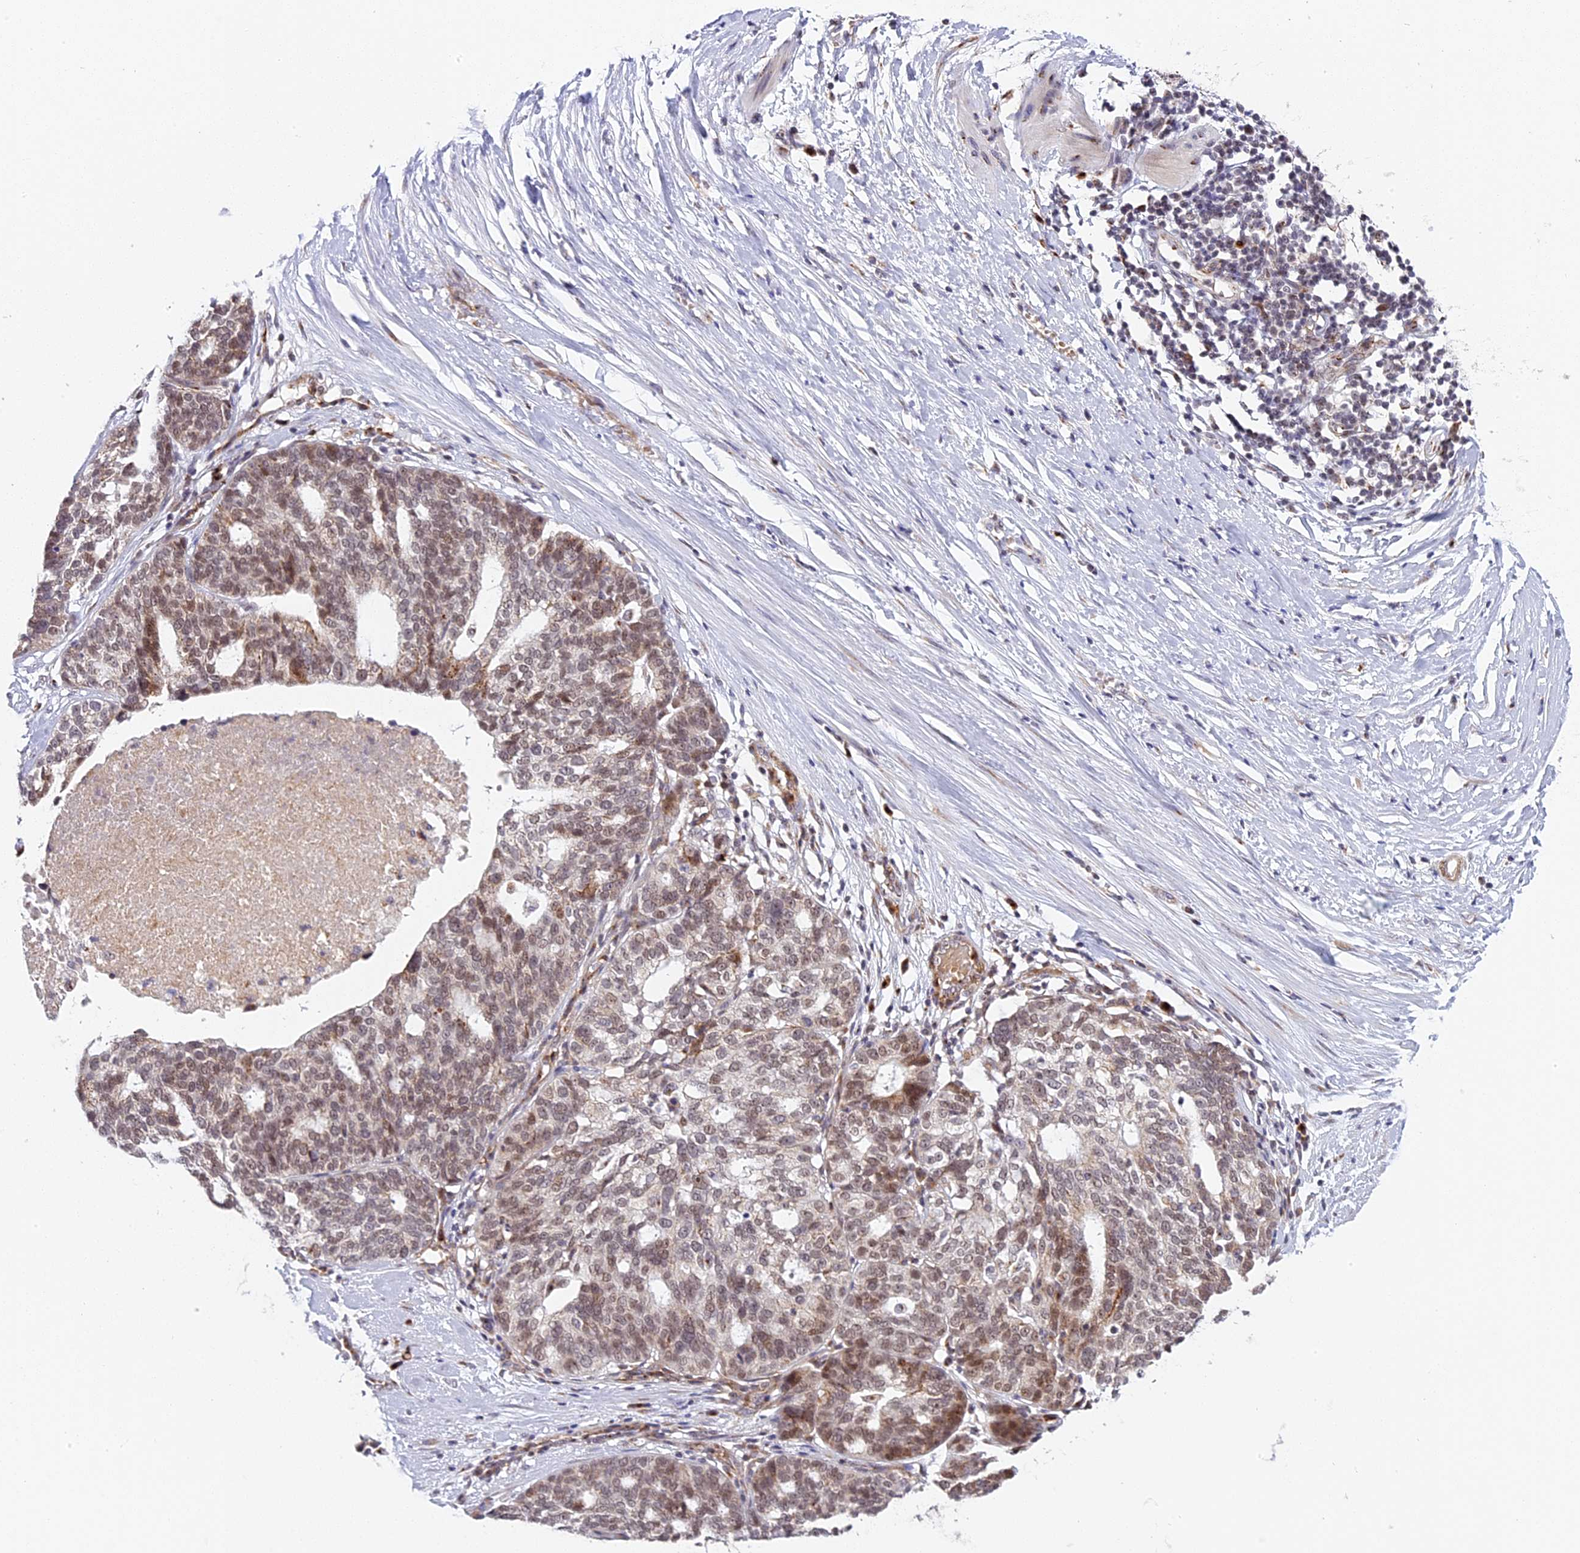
{"staining": {"intensity": "moderate", "quantity": ">75%", "location": "nuclear"}, "tissue": "ovarian cancer", "cell_type": "Tumor cells", "image_type": "cancer", "snomed": [{"axis": "morphology", "description": "Cystadenocarcinoma, serous, NOS"}, {"axis": "topography", "description": "Ovary"}], "caption": "Immunohistochemical staining of human ovarian cancer demonstrates moderate nuclear protein expression in about >75% of tumor cells. The staining is performed using DAB (3,3'-diaminobenzidine) brown chromogen to label protein expression. The nuclei are counter-stained blue using hematoxylin.", "gene": "HEATR5B", "patient": {"sex": "female", "age": 59}}